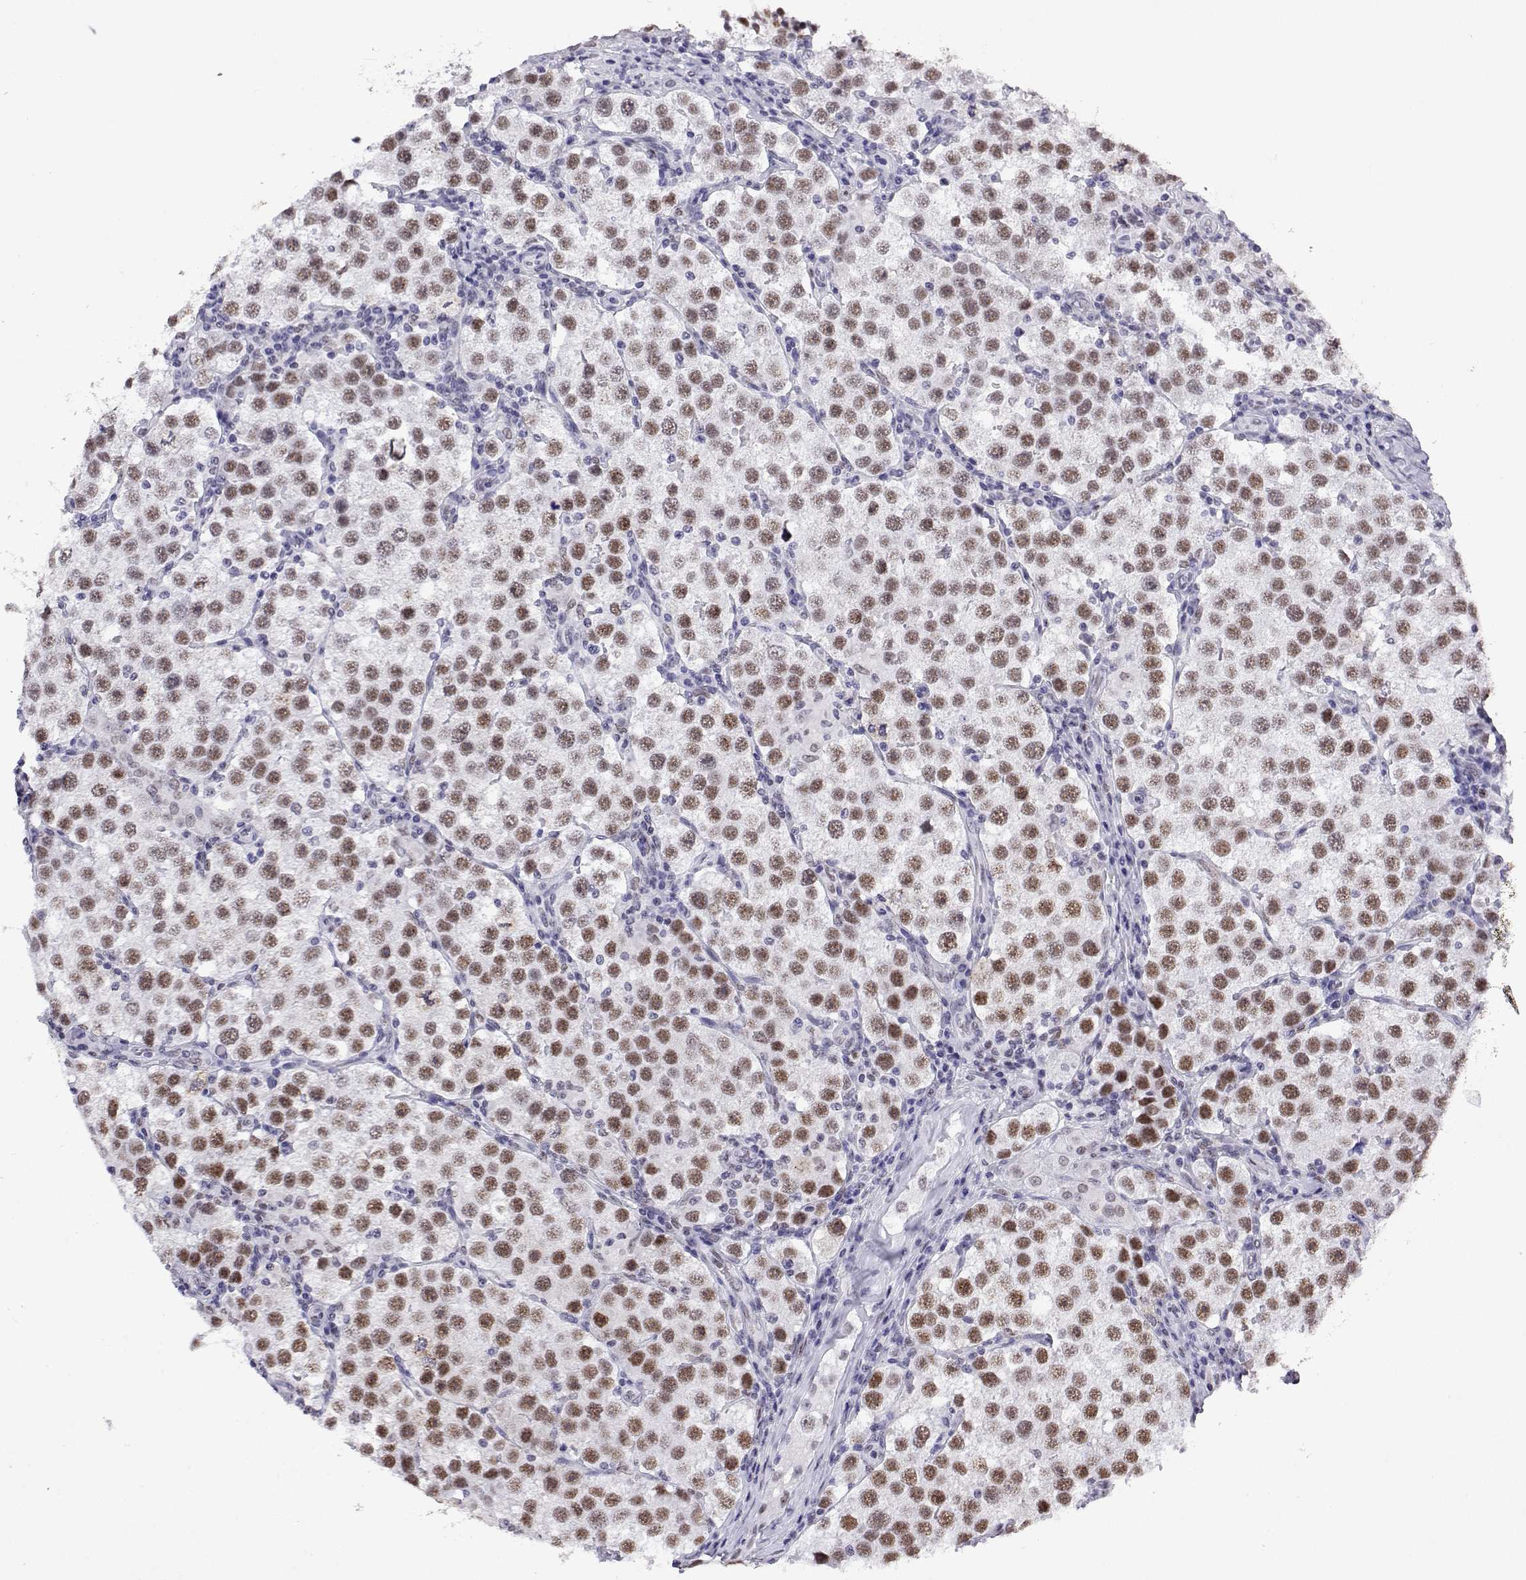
{"staining": {"intensity": "moderate", "quantity": ">75%", "location": "nuclear"}, "tissue": "testis cancer", "cell_type": "Tumor cells", "image_type": "cancer", "snomed": [{"axis": "morphology", "description": "Seminoma, NOS"}, {"axis": "topography", "description": "Testis"}], "caption": "High-magnification brightfield microscopy of testis cancer (seminoma) stained with DAB (brown) and counterstained with hematoxylin (blue). tumor cells exhibit moderate nuclear positivity is identified in about>75% of cells. Nuclei are stained in blue.", "gene": "POLDIP3", "patient": {"sex": "male", "age": 37}}